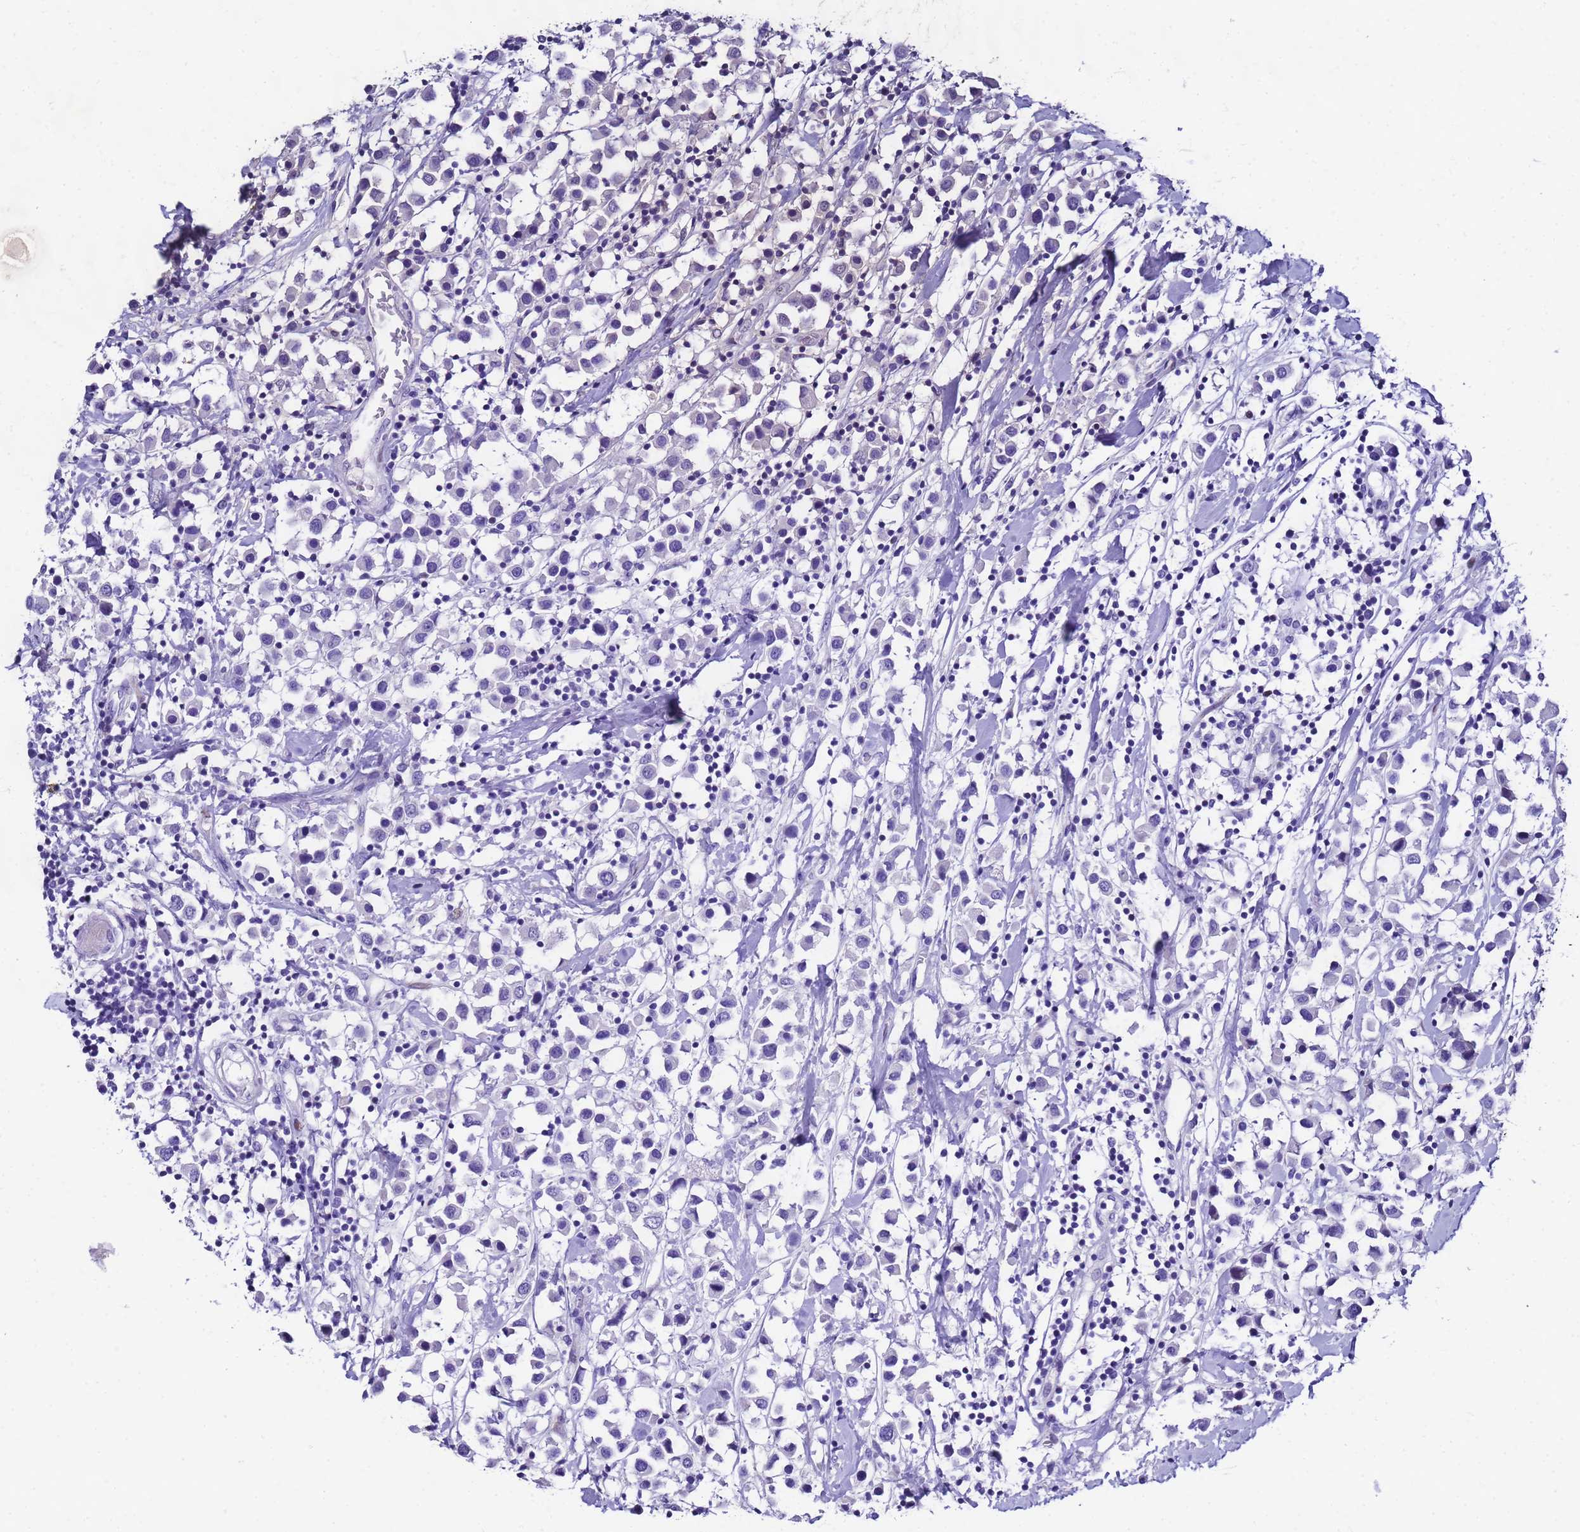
{"staining": {"intensity": "negative", "quantity": "none", "location": "none"}, "tissue": "breast cancer", "cell_type": "Tumor cells", "image_type": "cancer", "snomed": [{"axis": "morphology", "description": "Duct carcinoma"}, {"axis": "topography", "description": "Breast"}], "caption": "An image of breast invasive ductal carcinoma stained for a protein exhibits no brown staining in tumor cells.", "gene": "UGT2B10", "patient": {"sex": "female", "age": 61}}